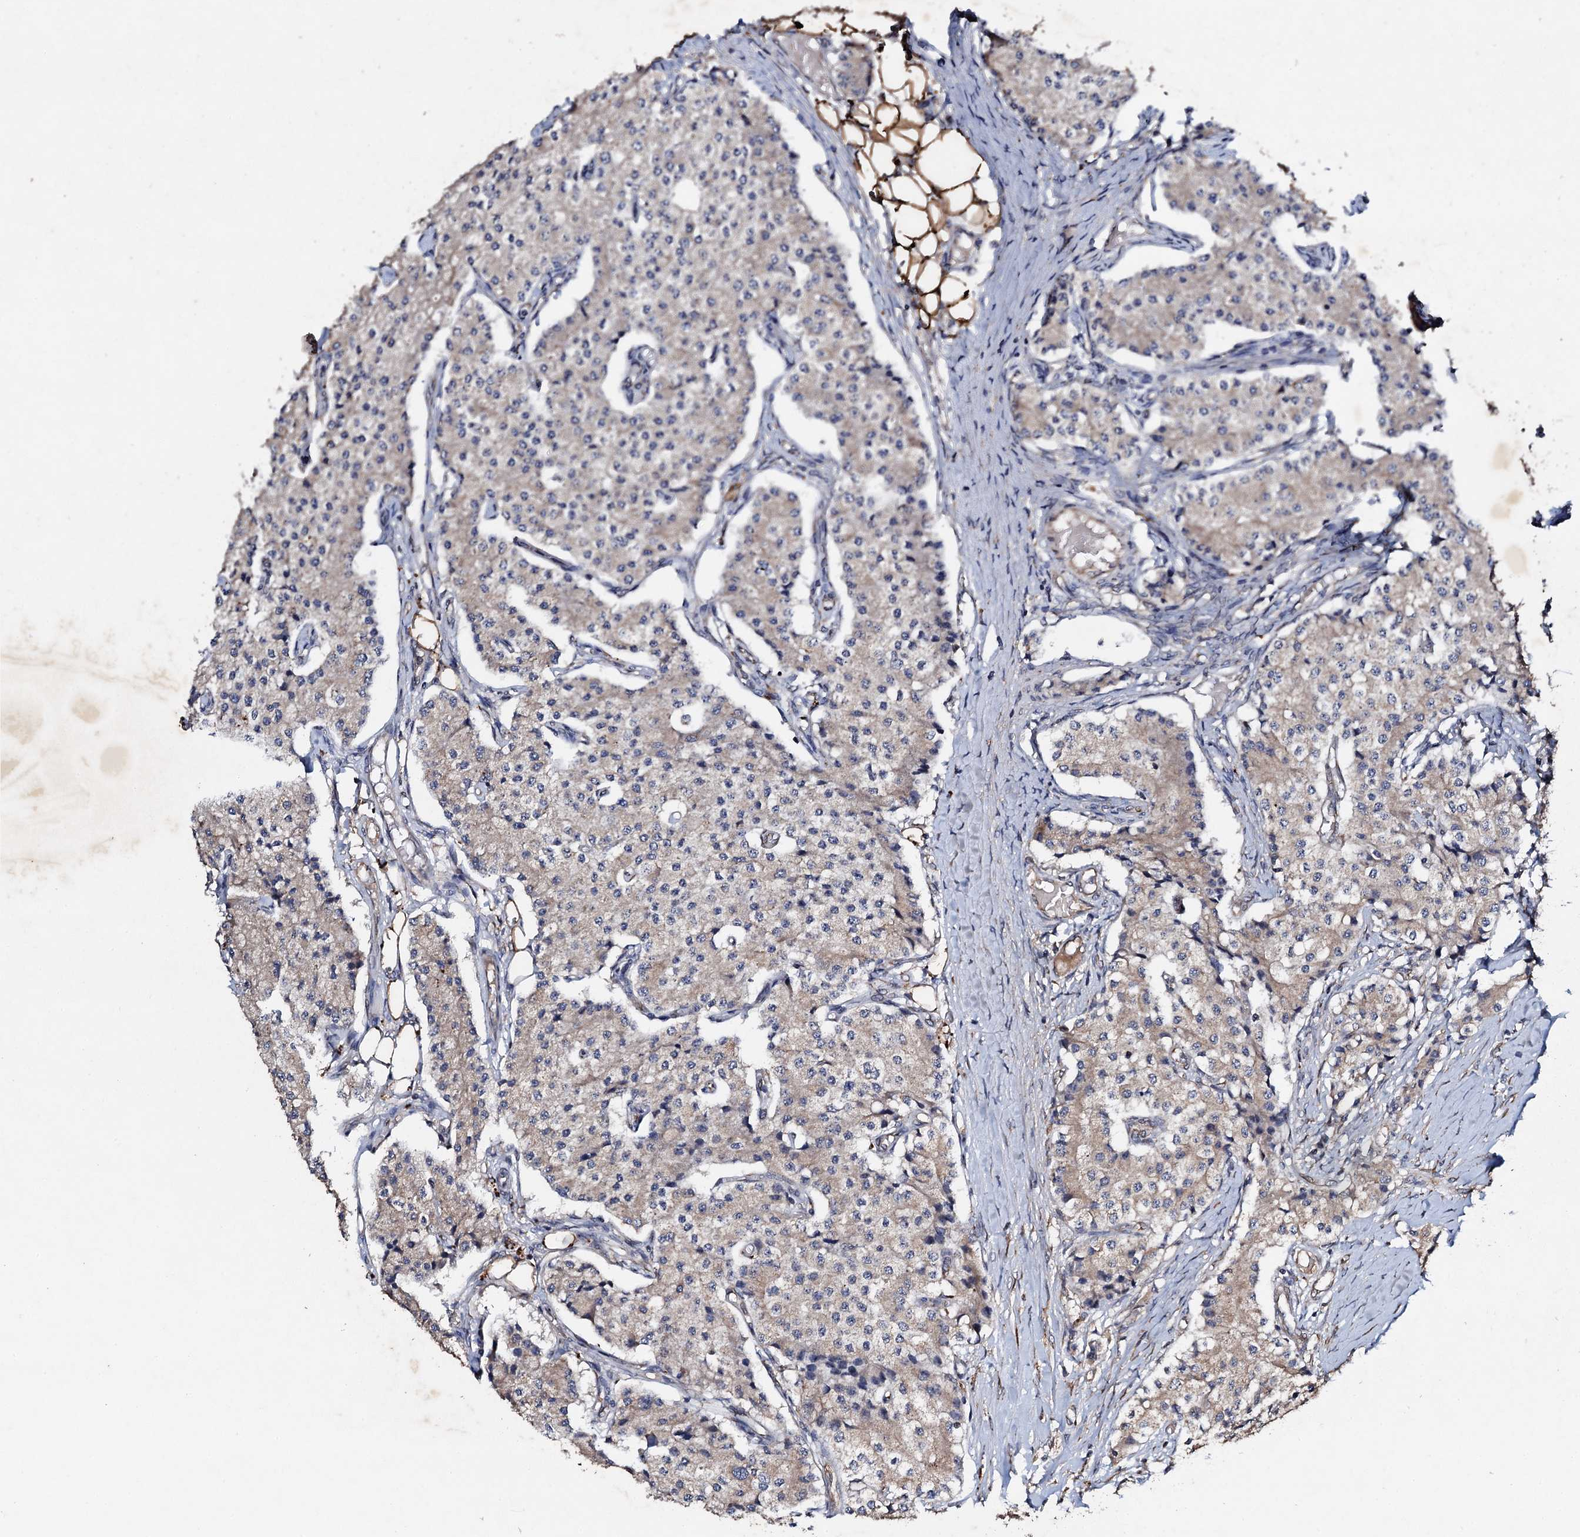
{"staining": {"intensity": "weak", "quantity": "<25%", "location": "cytoplasmic/membranous"}, "tissue": "carcinoid", "cell_type": "Tumor cells", "image_type": "cancer", "snomed": [{"axis": "morphology", "description": "Carcinoid, malignant, NOS"}, {"axis": "topography", "description": "Colon"}], "caption": "This is an immunohistochemistry (IHC) histopathology image of carcinoid (malignant). There is no staining in tumor cells.", "gene": "ADAMTS10", "patient": {"sex": "female", "age": 52}}